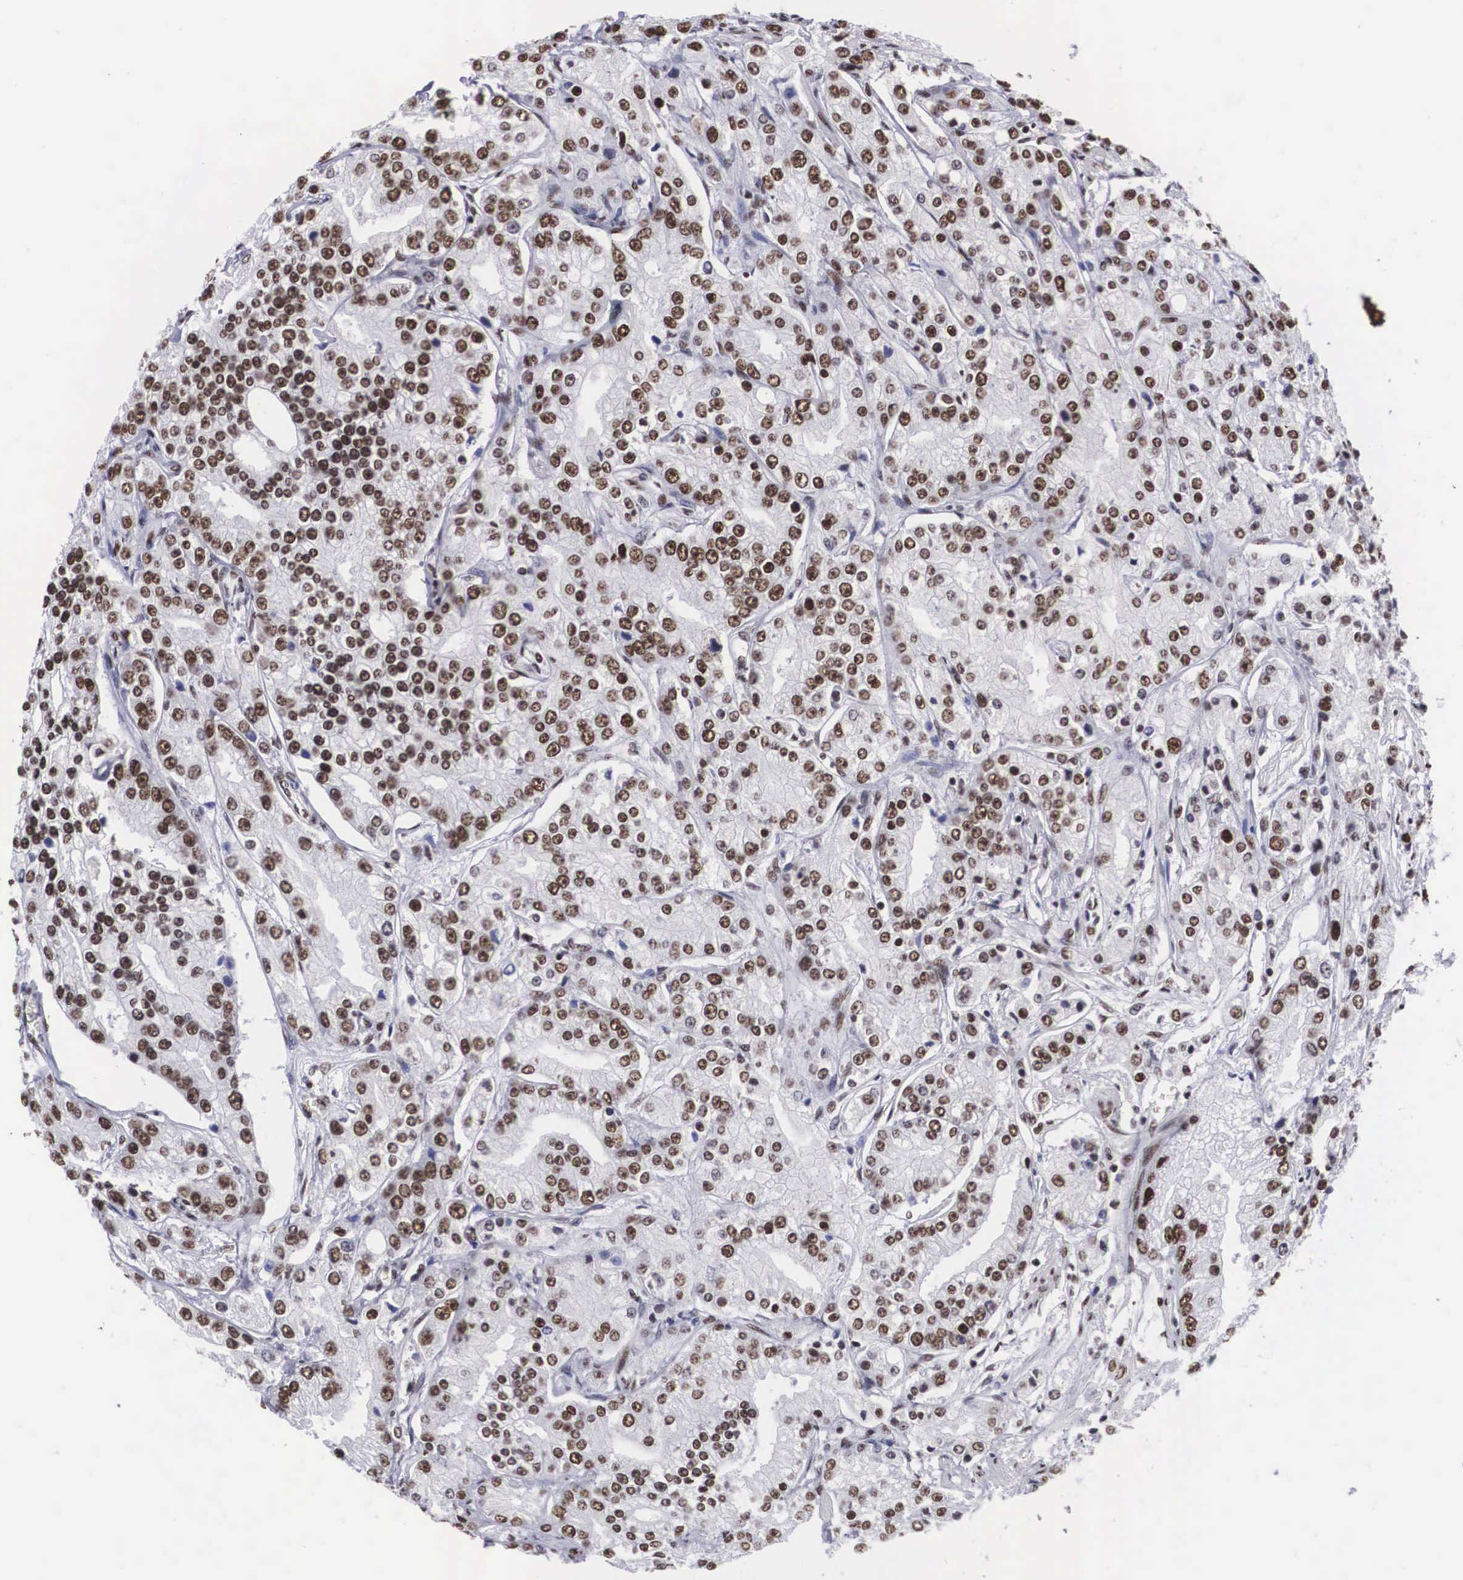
{"staining": {"intensity": "moderate", "quantity": ">75%", "location": "nuclear"}, "tissue": "prostate cancer", "cell_type": "Tumor cells", "image_type": "cancer", "snomed": [{"axis": "morphology", "description": "Adenocarcinoma, Medium grade"}, {"axis": "topography", "description": "Prostate"}], "caption": "Medium-grade adenocarcinoma (prostate) tissue displays moderate nuclear expression in about >75% of tumor cells, visualized by immunohistochemistry.", "gene": "SF3A1", "patient": {"sex": "male", "age": 72}}